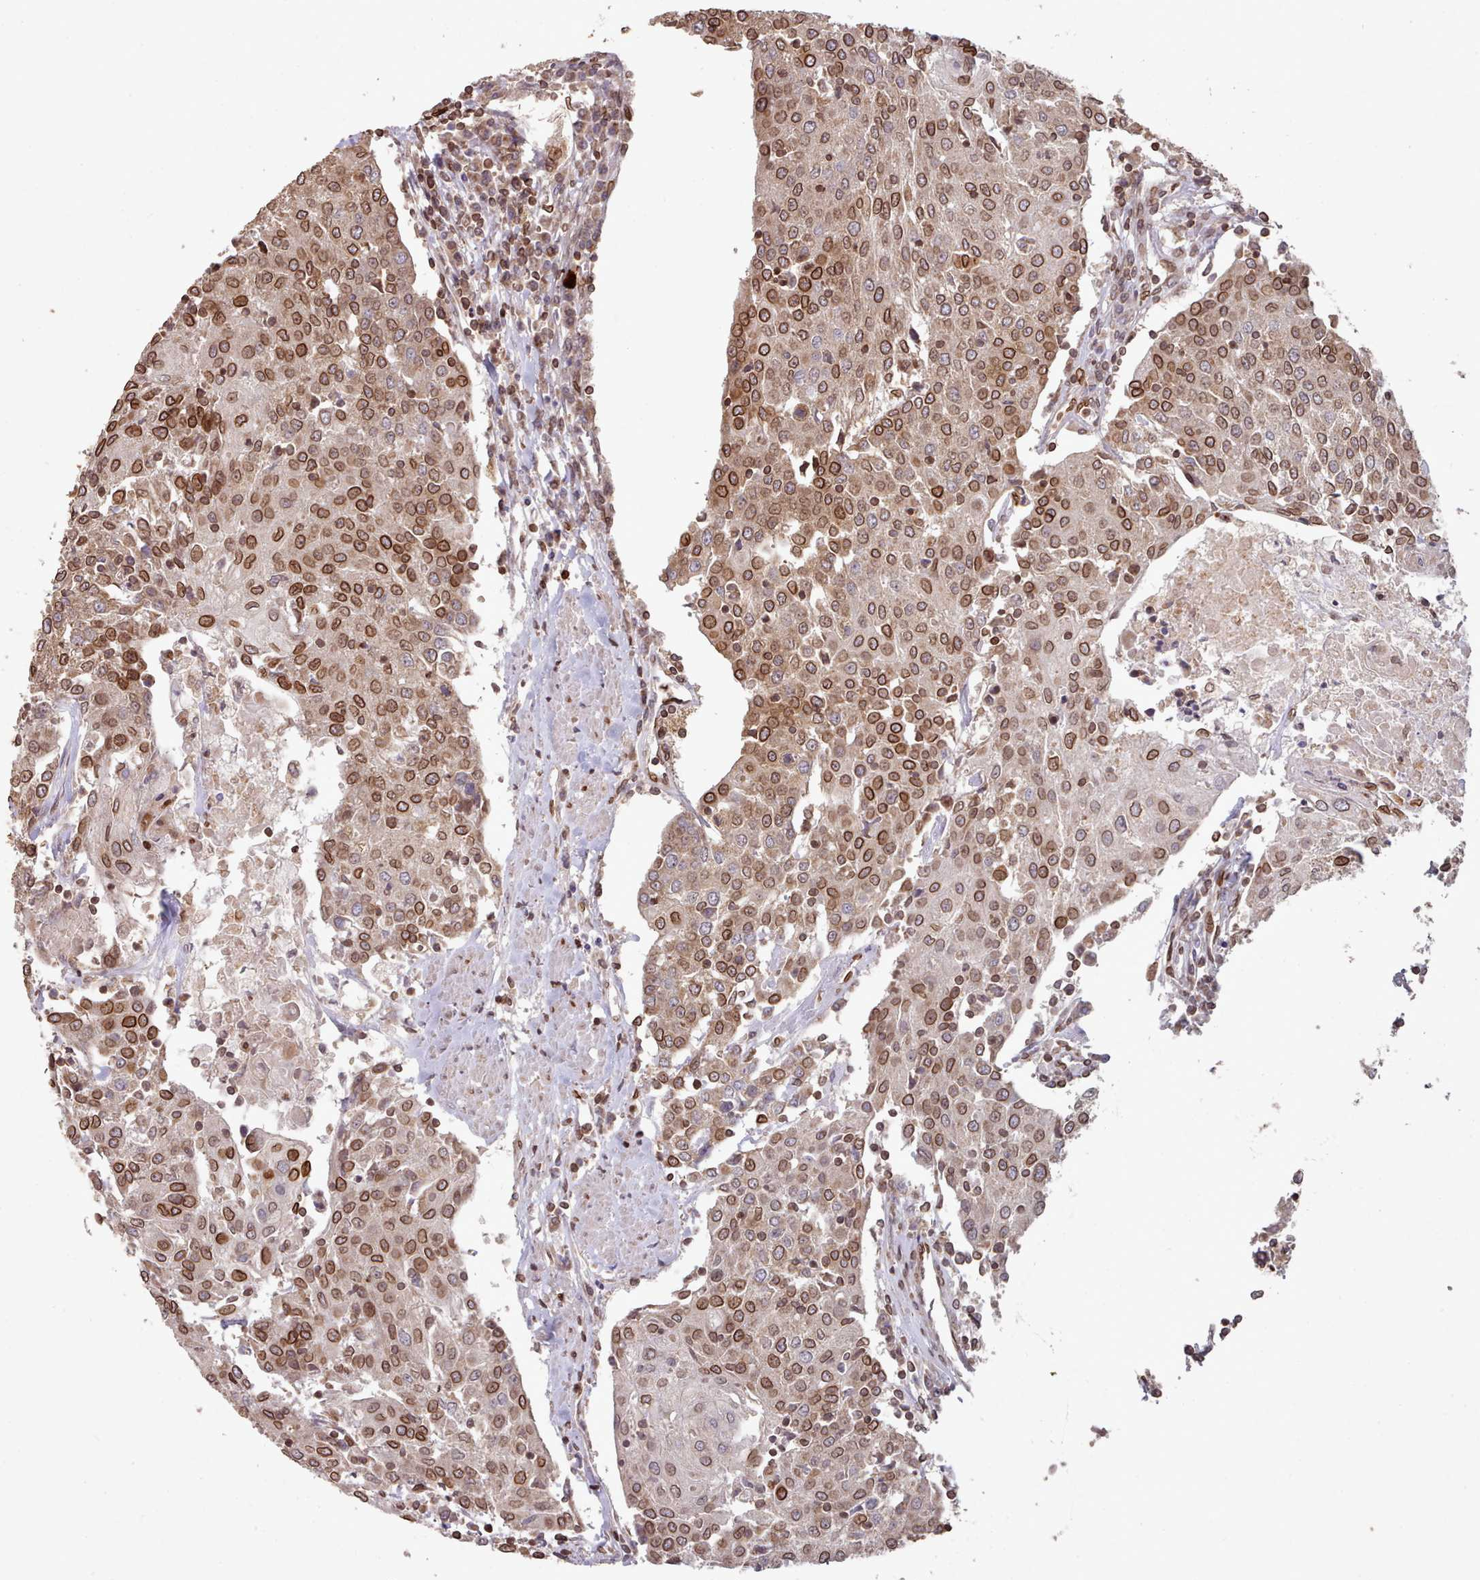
{"staining": {"intensity": "moderate", "quantity": ">75%", "location": "cytoplasmic/membranous,nuclear"}, "tissue": "urothelial cancer", "cell_type": "Tumor cells", "image_type": "cancer", "snomed": [{"axis": "morphology", "description": "Urothelial carcinoma, High grade"}, {"axis": "topography", "description": "Urinary bladder"}], "caption": "Urothelial carcinoma (high-grade) tissue displays moderate cytoplasmic/membranous and nuclear positivity in about >75% of tumor cells, visualized by immunohistochemistry. The staining was performed using DAB (3,3'-diaminobenzidine), with brown indicating positive protein expression. Nuclei are stained blue with hematoxylin.", "gene": "TOR1AIP1", "patient": {"sex": "female", "age": 85}}